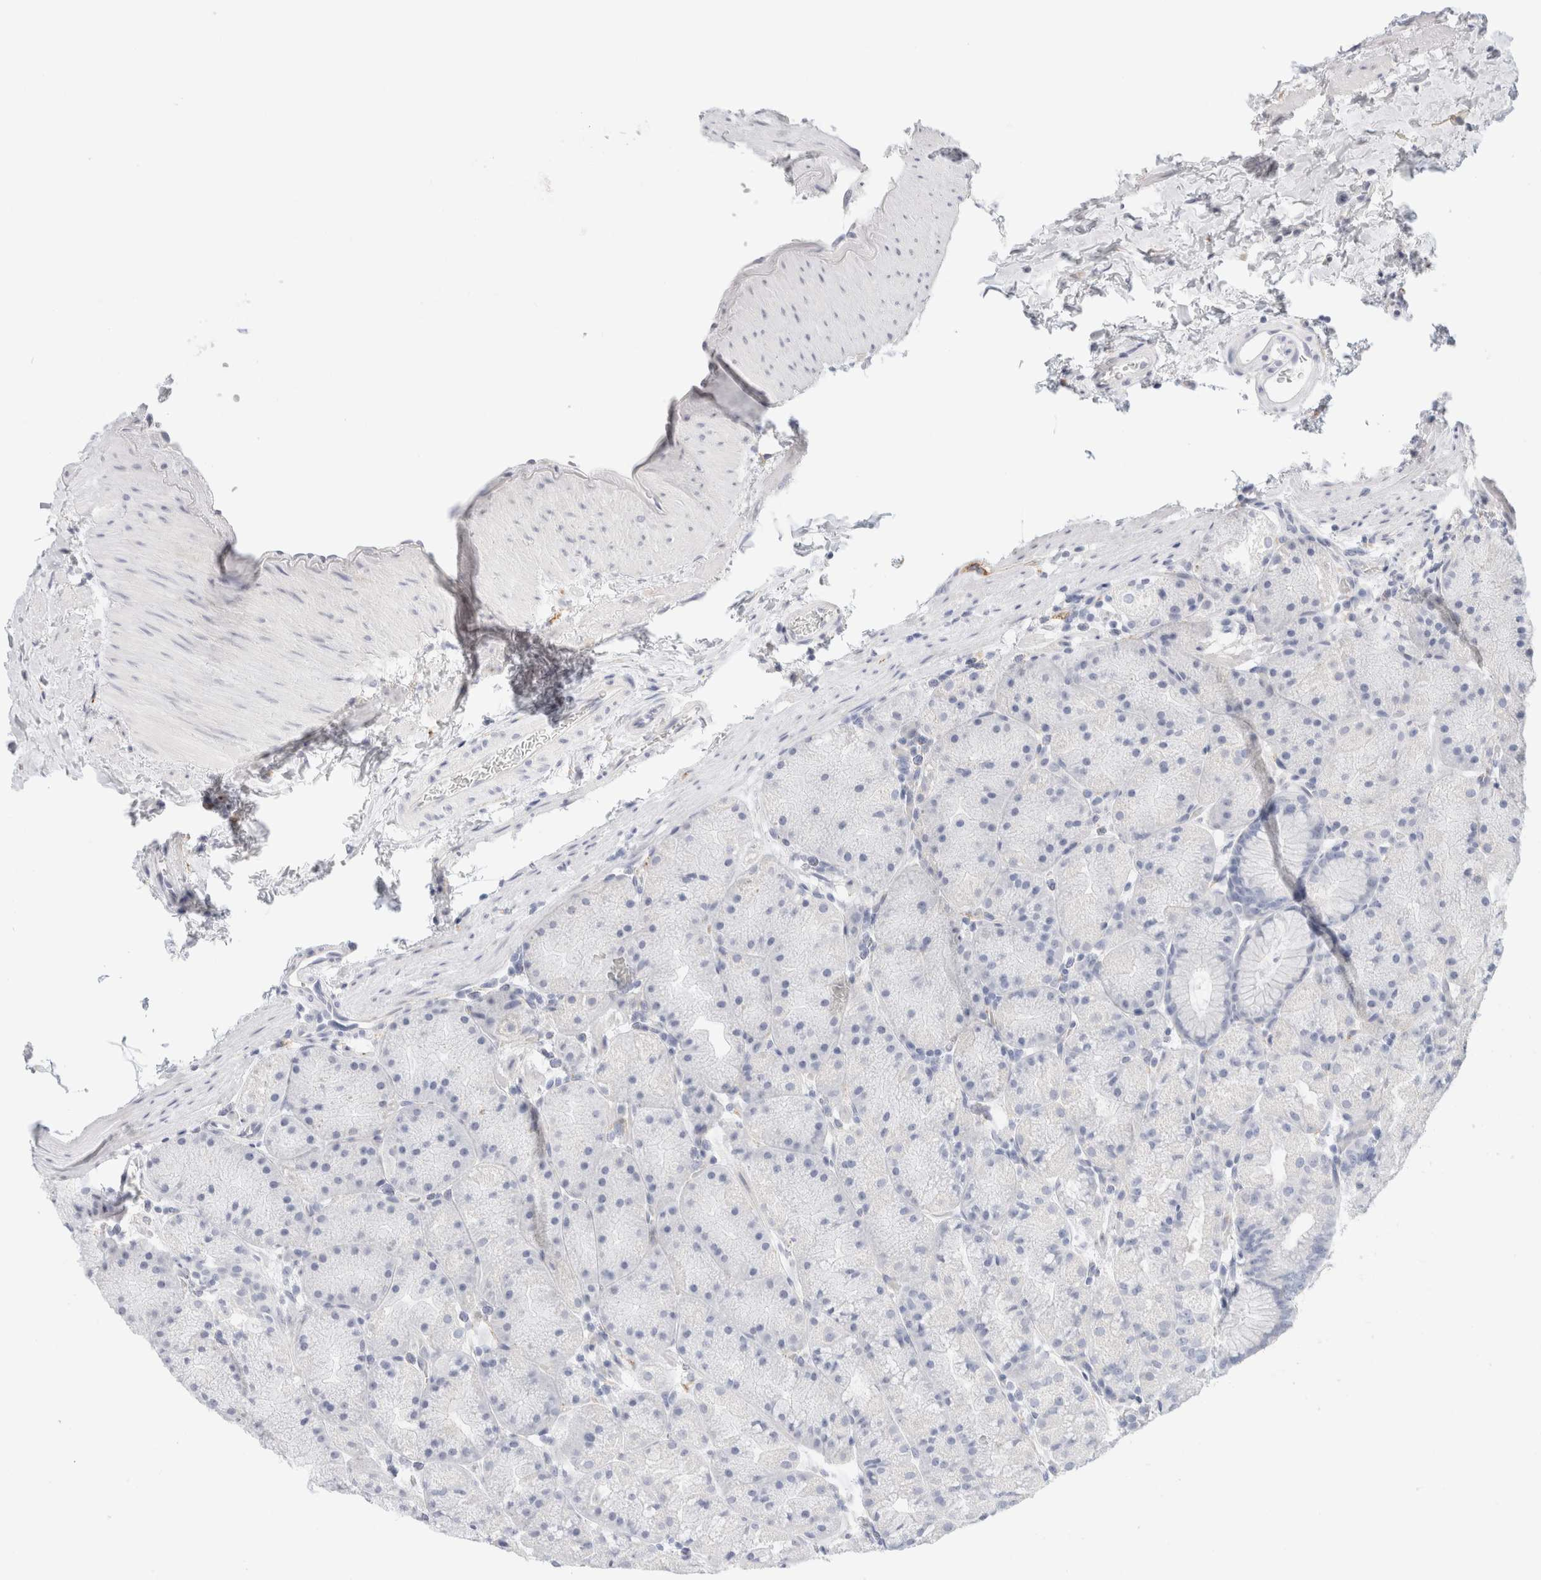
{"staining": {"intensity": "negative", "quantity": "none", "location": "none"}, "tissue": "stomach", "cell_type": "Glandular cells", "image_type": "normal", "snomed": [{"axis": "morphology", "description": "Normal tissue, NOS"}, {"axis": "topography", "description": "Stomach, upper"}, {"axis": "topography", "description": "Stomach"}], "caption": "Immunohistochemistry photomicrograph of unremarkable stomach stained for a protein (brown), which shows no positivity in glandular cells.", "gene": "RTN4", "patient": {"sex": "male", "age": 48}}